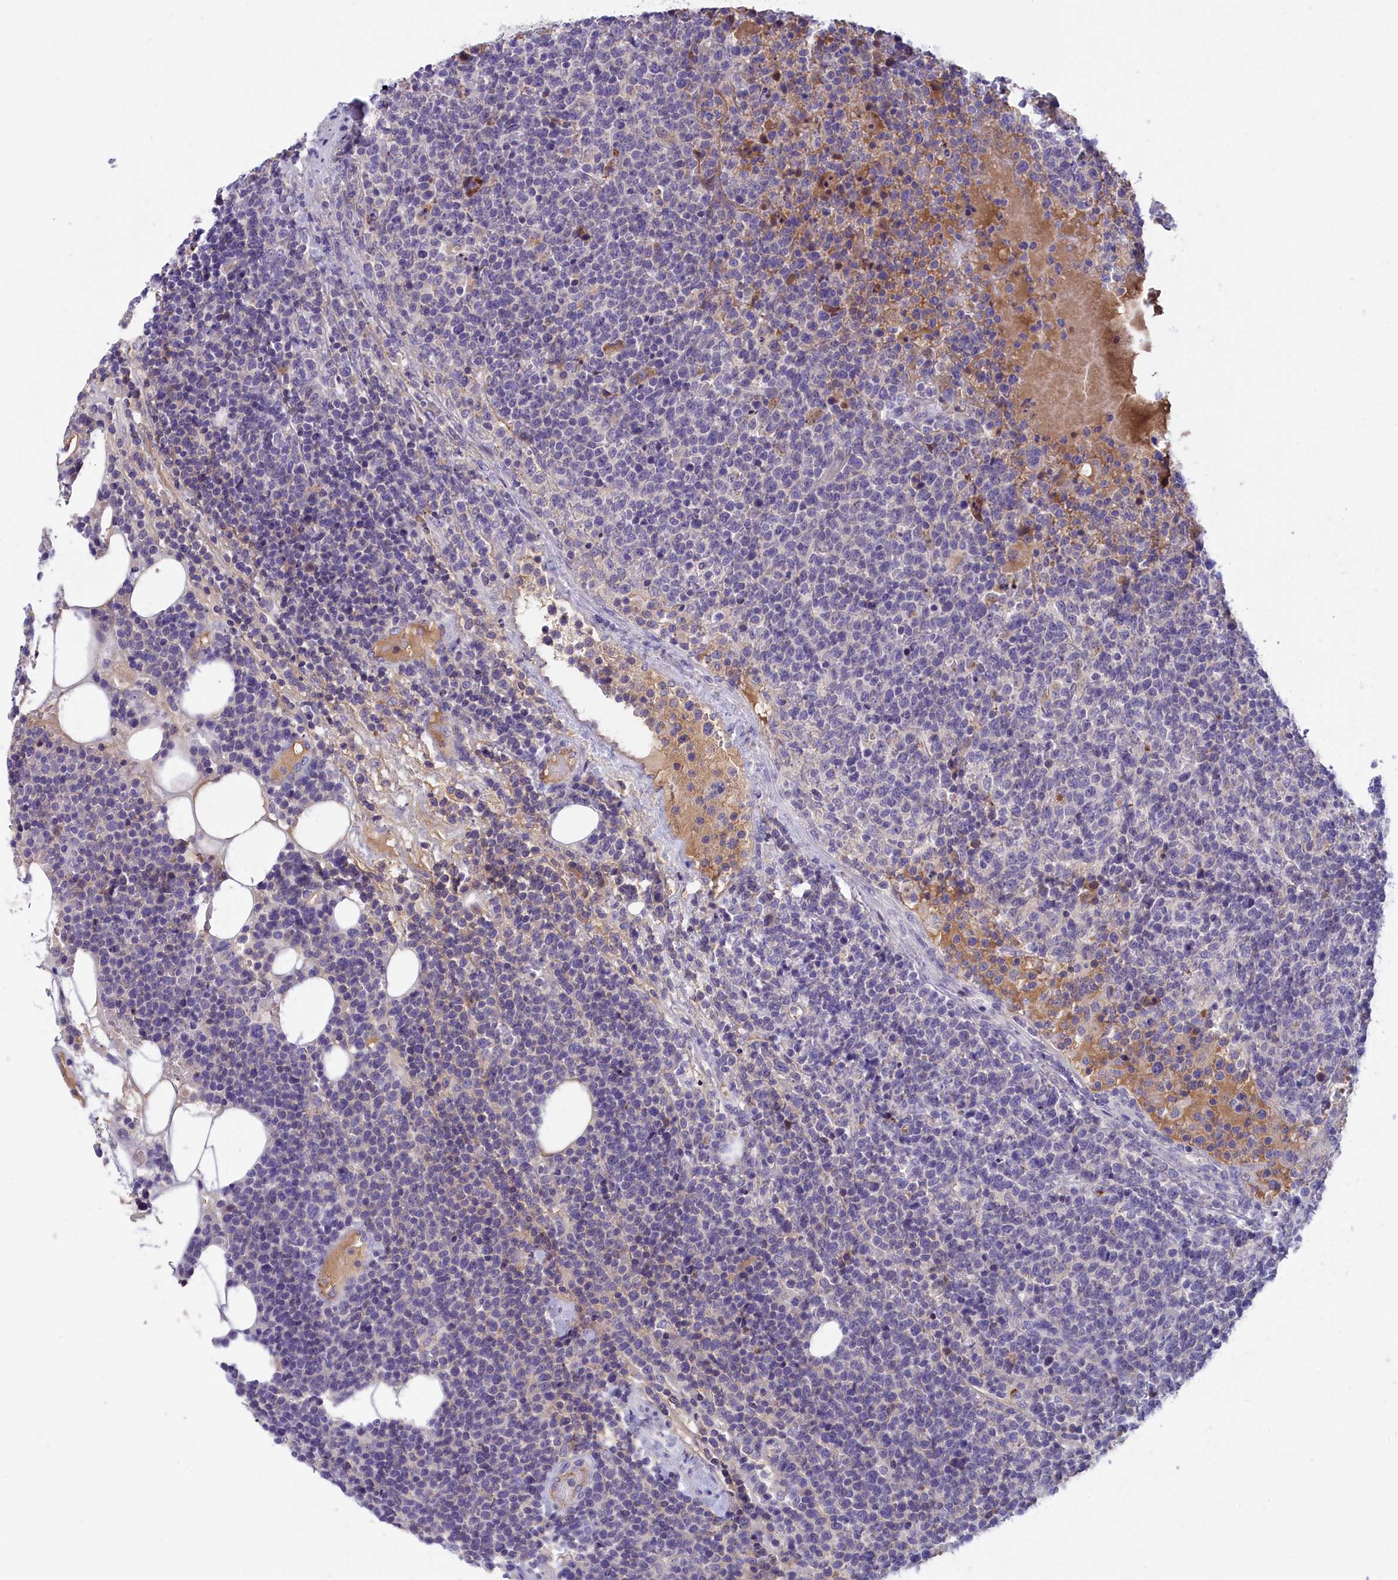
{"staining": {"intensity": "negative", "quantity": "none", "location": "none"}, "tissue": "lymphoma", "cell_type": "Tumor cells", "image_type": "cancer", "snomed": [{"axis": "morphology", "description": "Malignant lymphoma, non-Hodgkin's type, High grade"}, {"axis": "topography", "description": "Lymph node"}], "caption": "Photomicrograph shows no protein positivity in tumor cells of lymphoma tissue.", "gene": "STYX", "patient": {"sex": "male", "age": 61}}